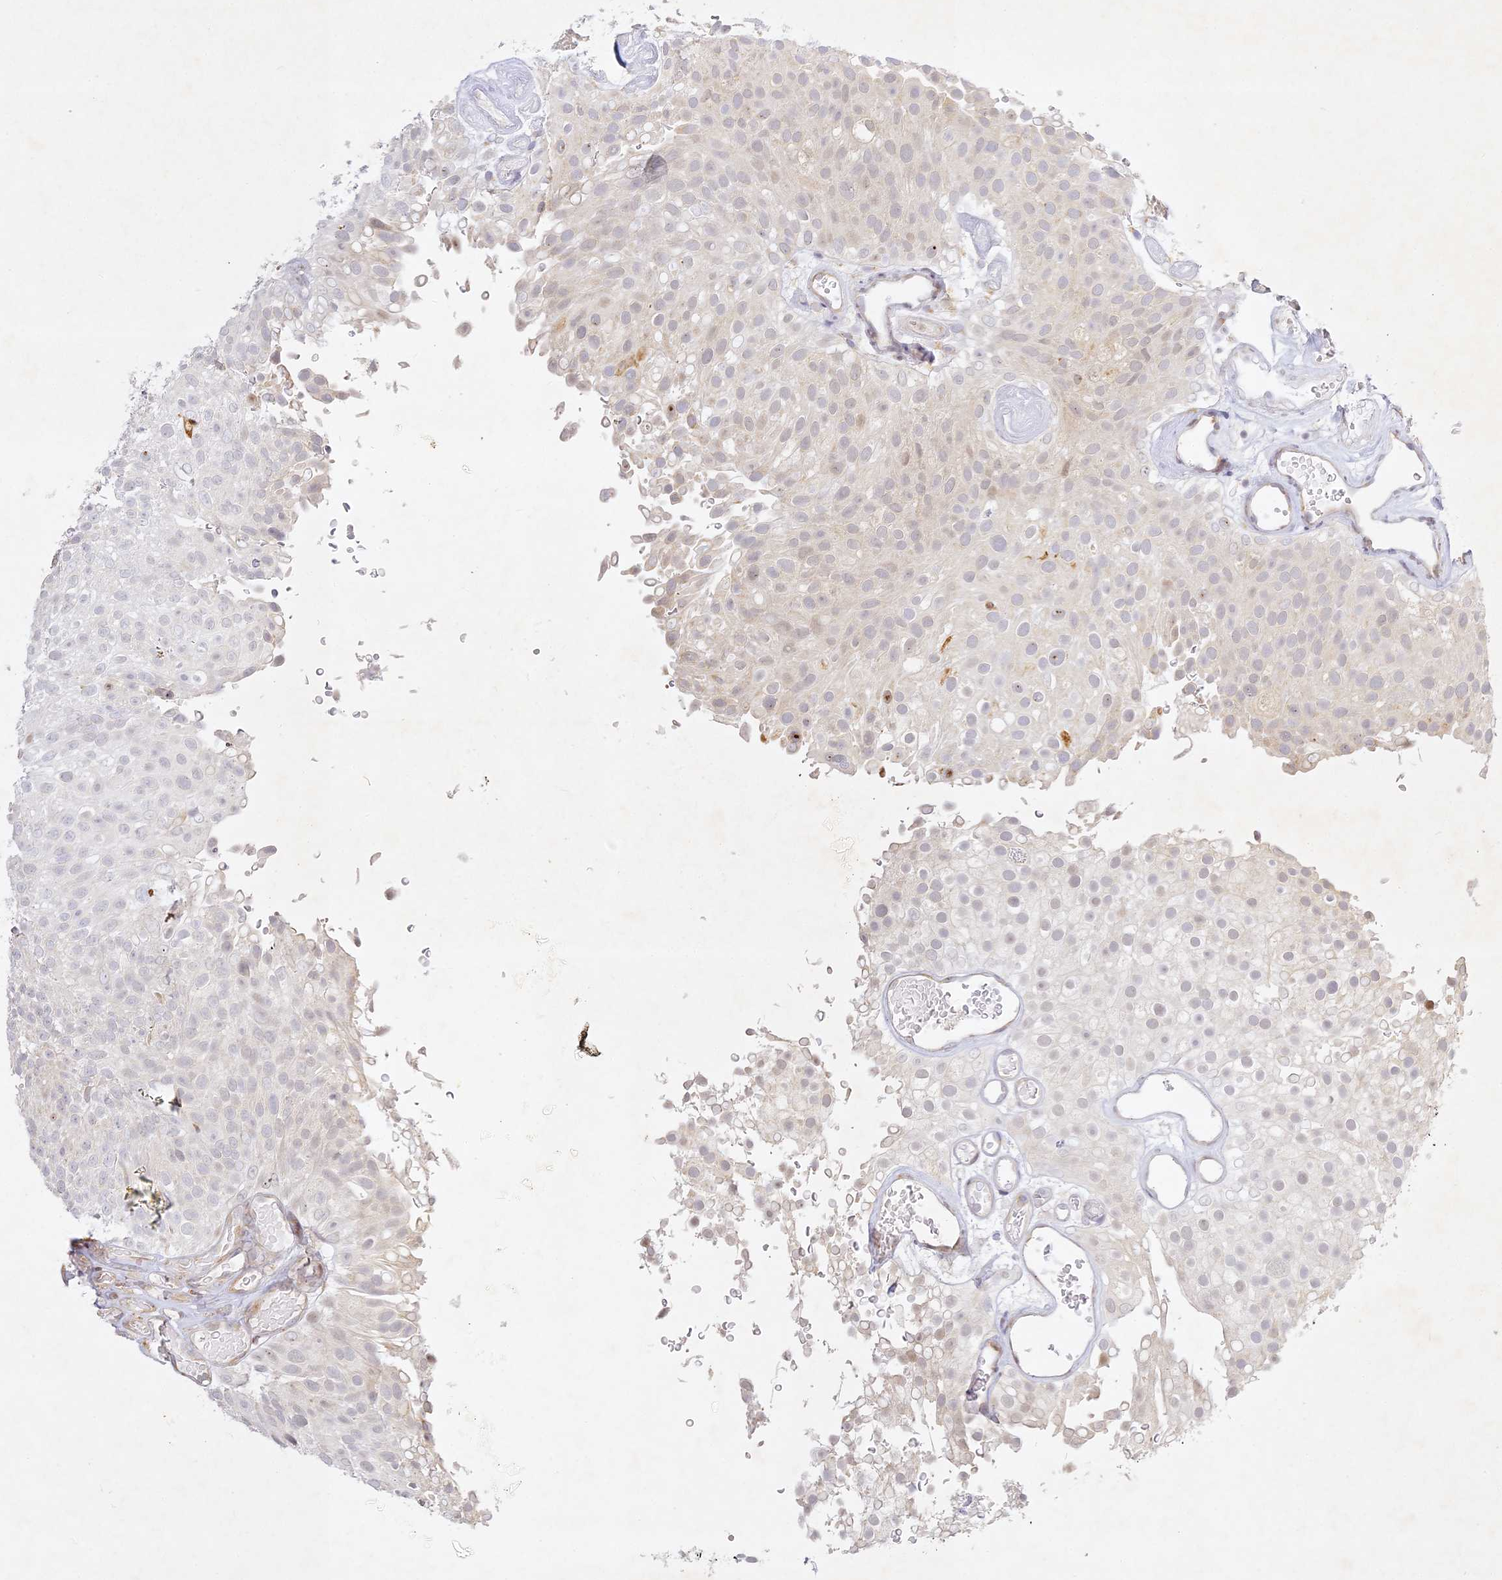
{"staining": {"intensity": "negative", "quantity": "none", "location": "none"}, "tissue": "urothelial cancer", "cell_type": "Tumor cells", "image_type": "cancer", "snomed": [{"axis": "morphology", "description": "Urothelial carcinoma, Low grade"}, {"axis": "topography", "description": "Urinary bladder"}], "caption": "A high-resolution photomicrograph shows IHC staining of low-grade urothelial carcinoma, which demonstrates no significant staining in tumor cells.", "gene": "SLC30A5", "patient": {"sex": "male", "age": 78}}